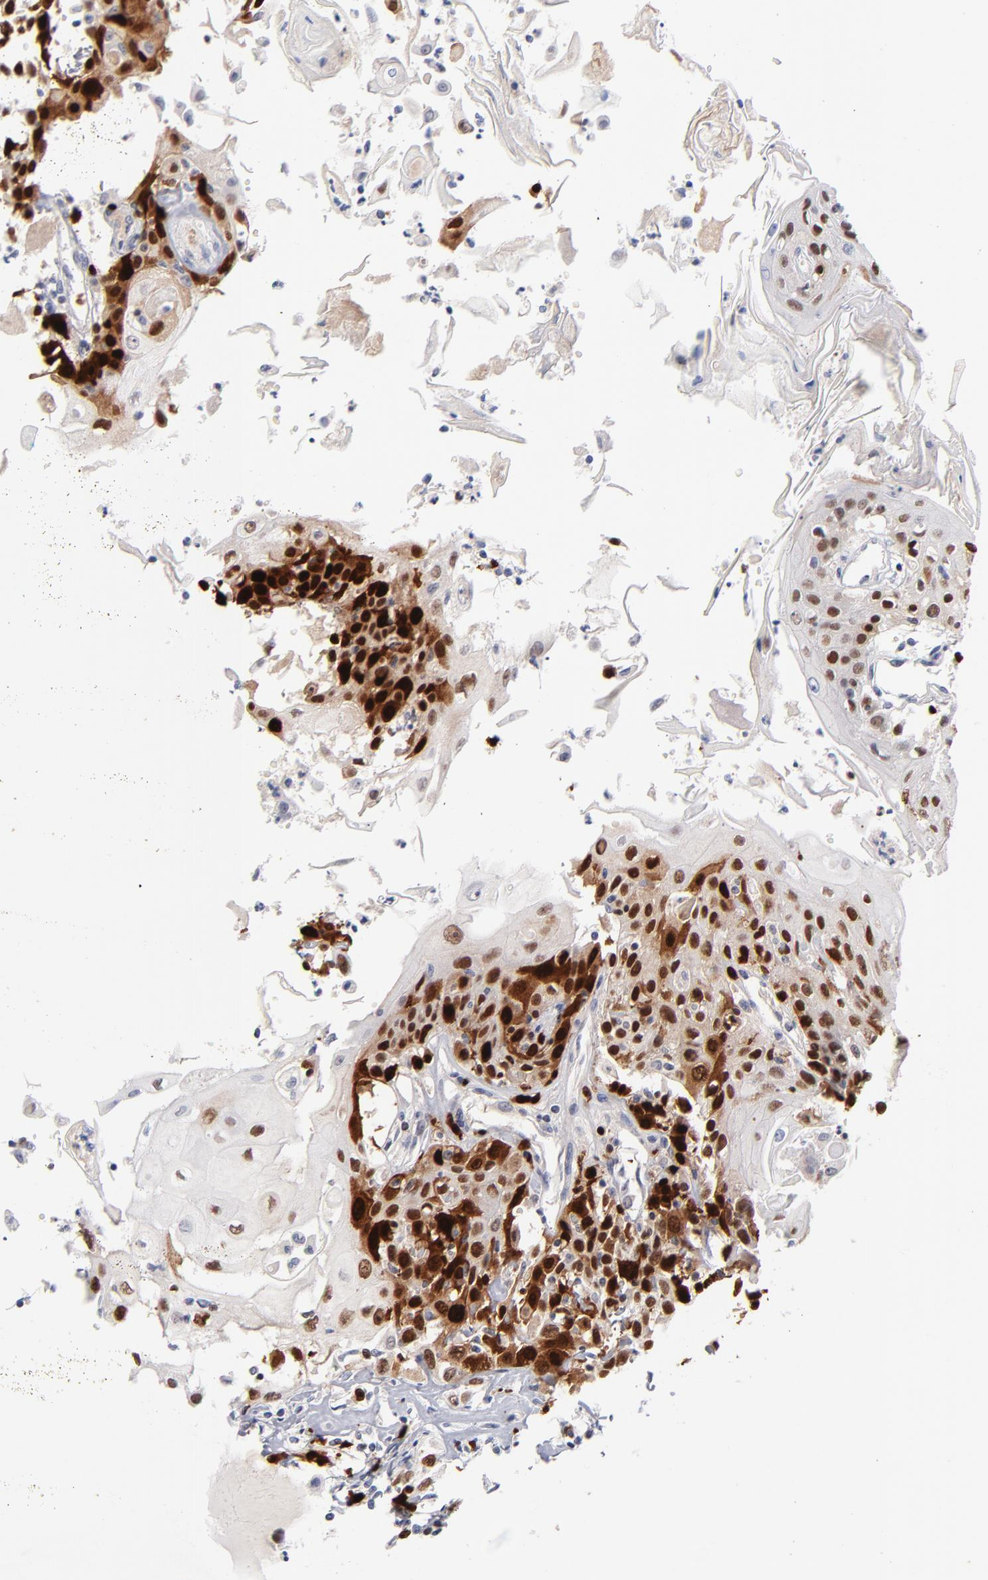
{"staining": {"intensity": "strong", "quantity": "25%-75%", "location": "nuclear"}, "tissue": "head and neck cancer", "cell_type": "Tumor cells", "image_type": "cancer", "snomed": [{"axis": "morphology", "description": "Squamous cell carcinoma, NOS"}, {"axis": "topography", "description": "Oral tissue"}, {"axis": "topography", "description": "Head-Neck"}], "caption": "Brown immunohistochemical staining in human head and neck cancer displays strong nuclear staining in approximately 25%-75% of tumor cells.", "gene": "PARP1", "patient": {"sex": "female", "age": 76}}